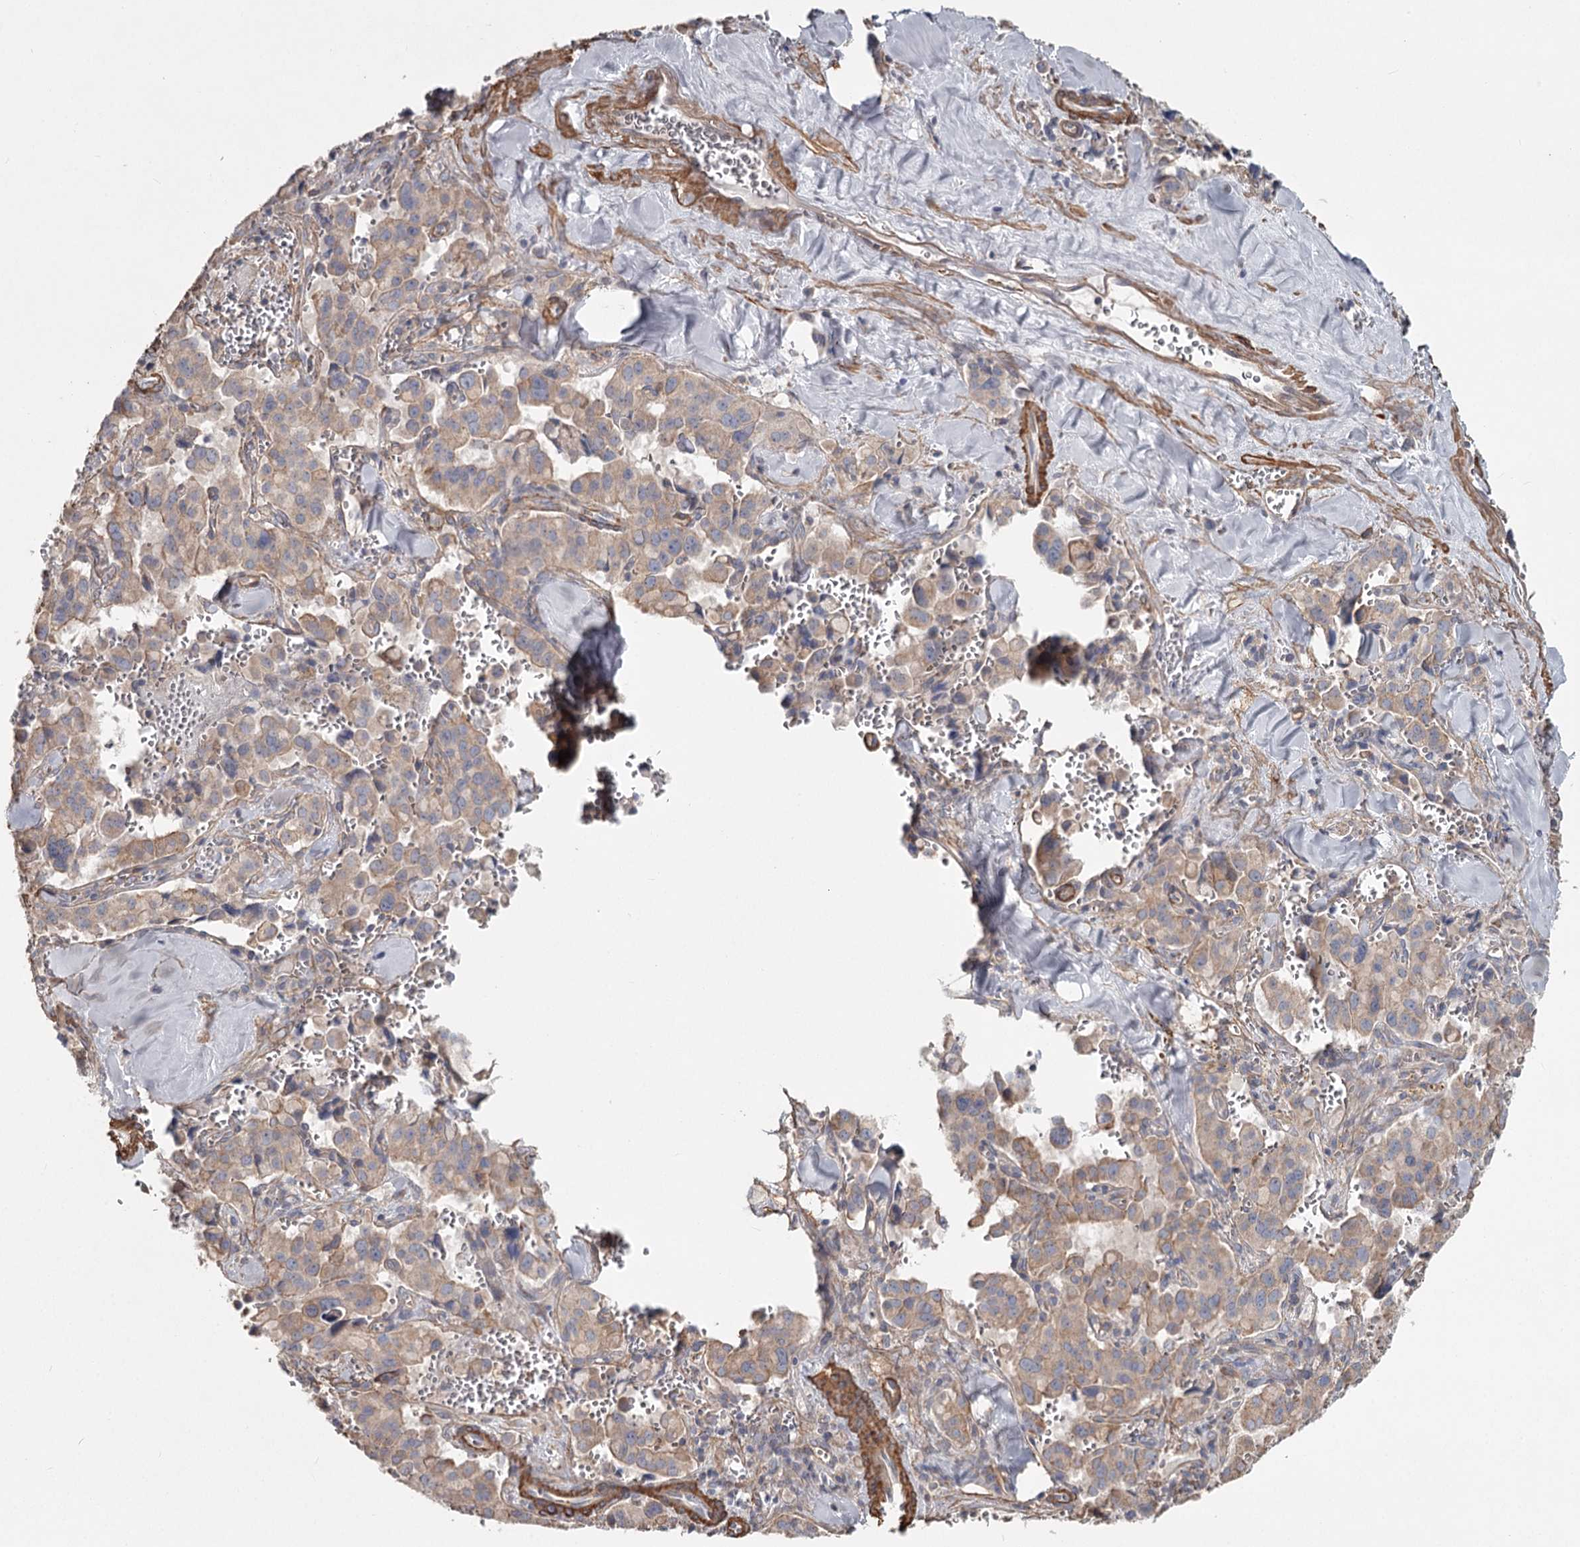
{"staining": {"intensity": "weak", "quantity": ">75%", "location": "cytoplasmic/membranous"}, "tissue": "pancreatic cancer", "cell_type": "Tumor cells", "image_type": "cancer", "snomed": [{"axis": "morphology", "description": "Adenocarcinoma, NOS"}, {"axis": "topography", "description": "Pancreas"}], "caption": "Immunohistochemical staining of human adenocarcinoma (pancreatic) demonstrates low levels of weak cytoplasmic/membranous protein positivity in about >75% of tumor cells.", "gene": "DHRS9", "patient": {"sex": "male", "age": 65}}